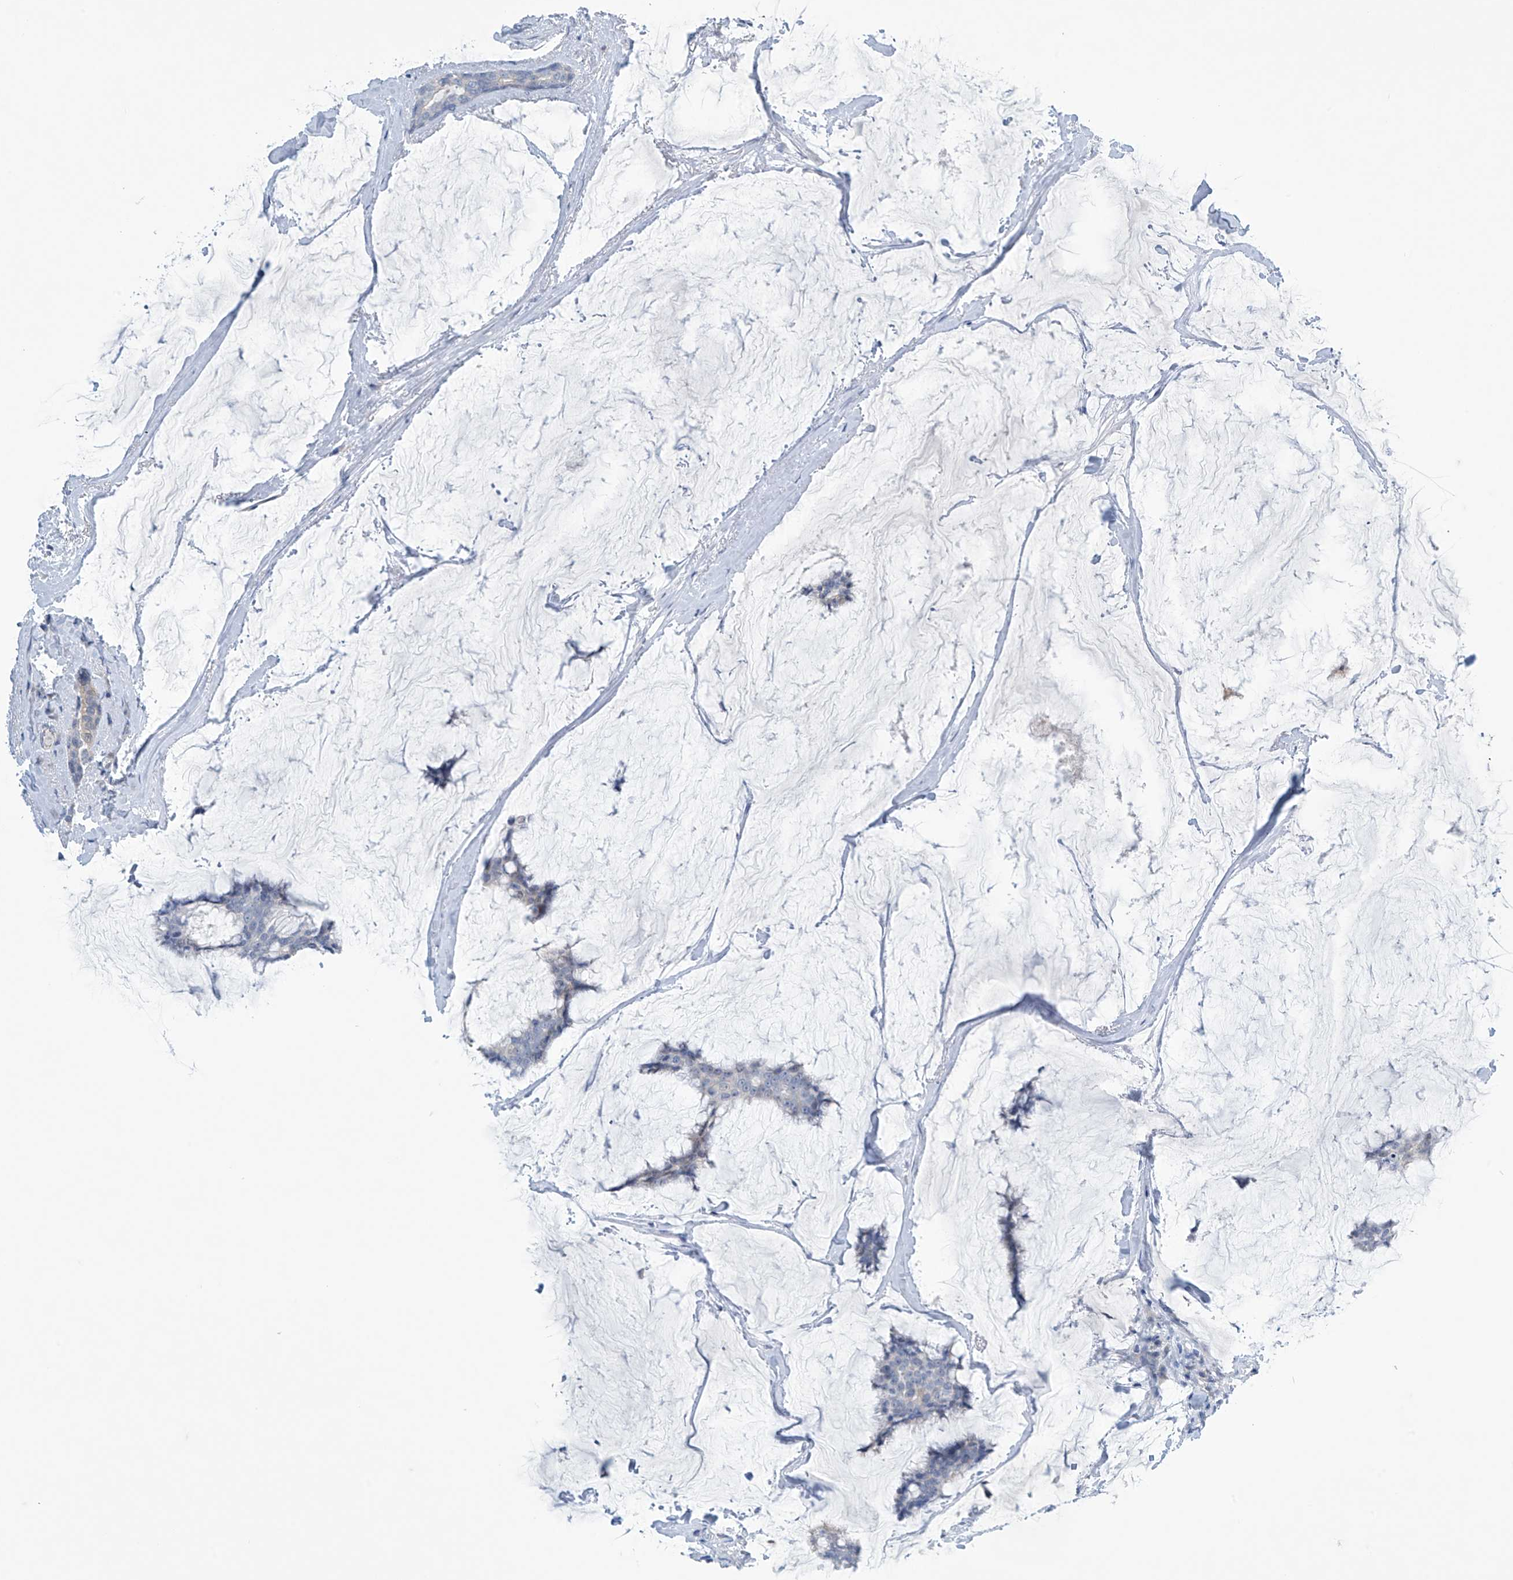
{"staining": {"intensity": "negative", "quantity": "none", "location": "none"}, "tissue": "breast cancer", "cell_type": "Tumor cells", "image_type": "cancer", "snomed": [{"axis": "morphology", "description": "Duct carcinoma"}, {"axis": "topography", "description": "Breast"}], "caption": "Breast intraductal carcinoma stained for a protein using immunohistochemistry (IHC) exhibits no positivity tumor cells.", "gene": "SLC35A5", "patient": {"sex": "female", "age": 93}}